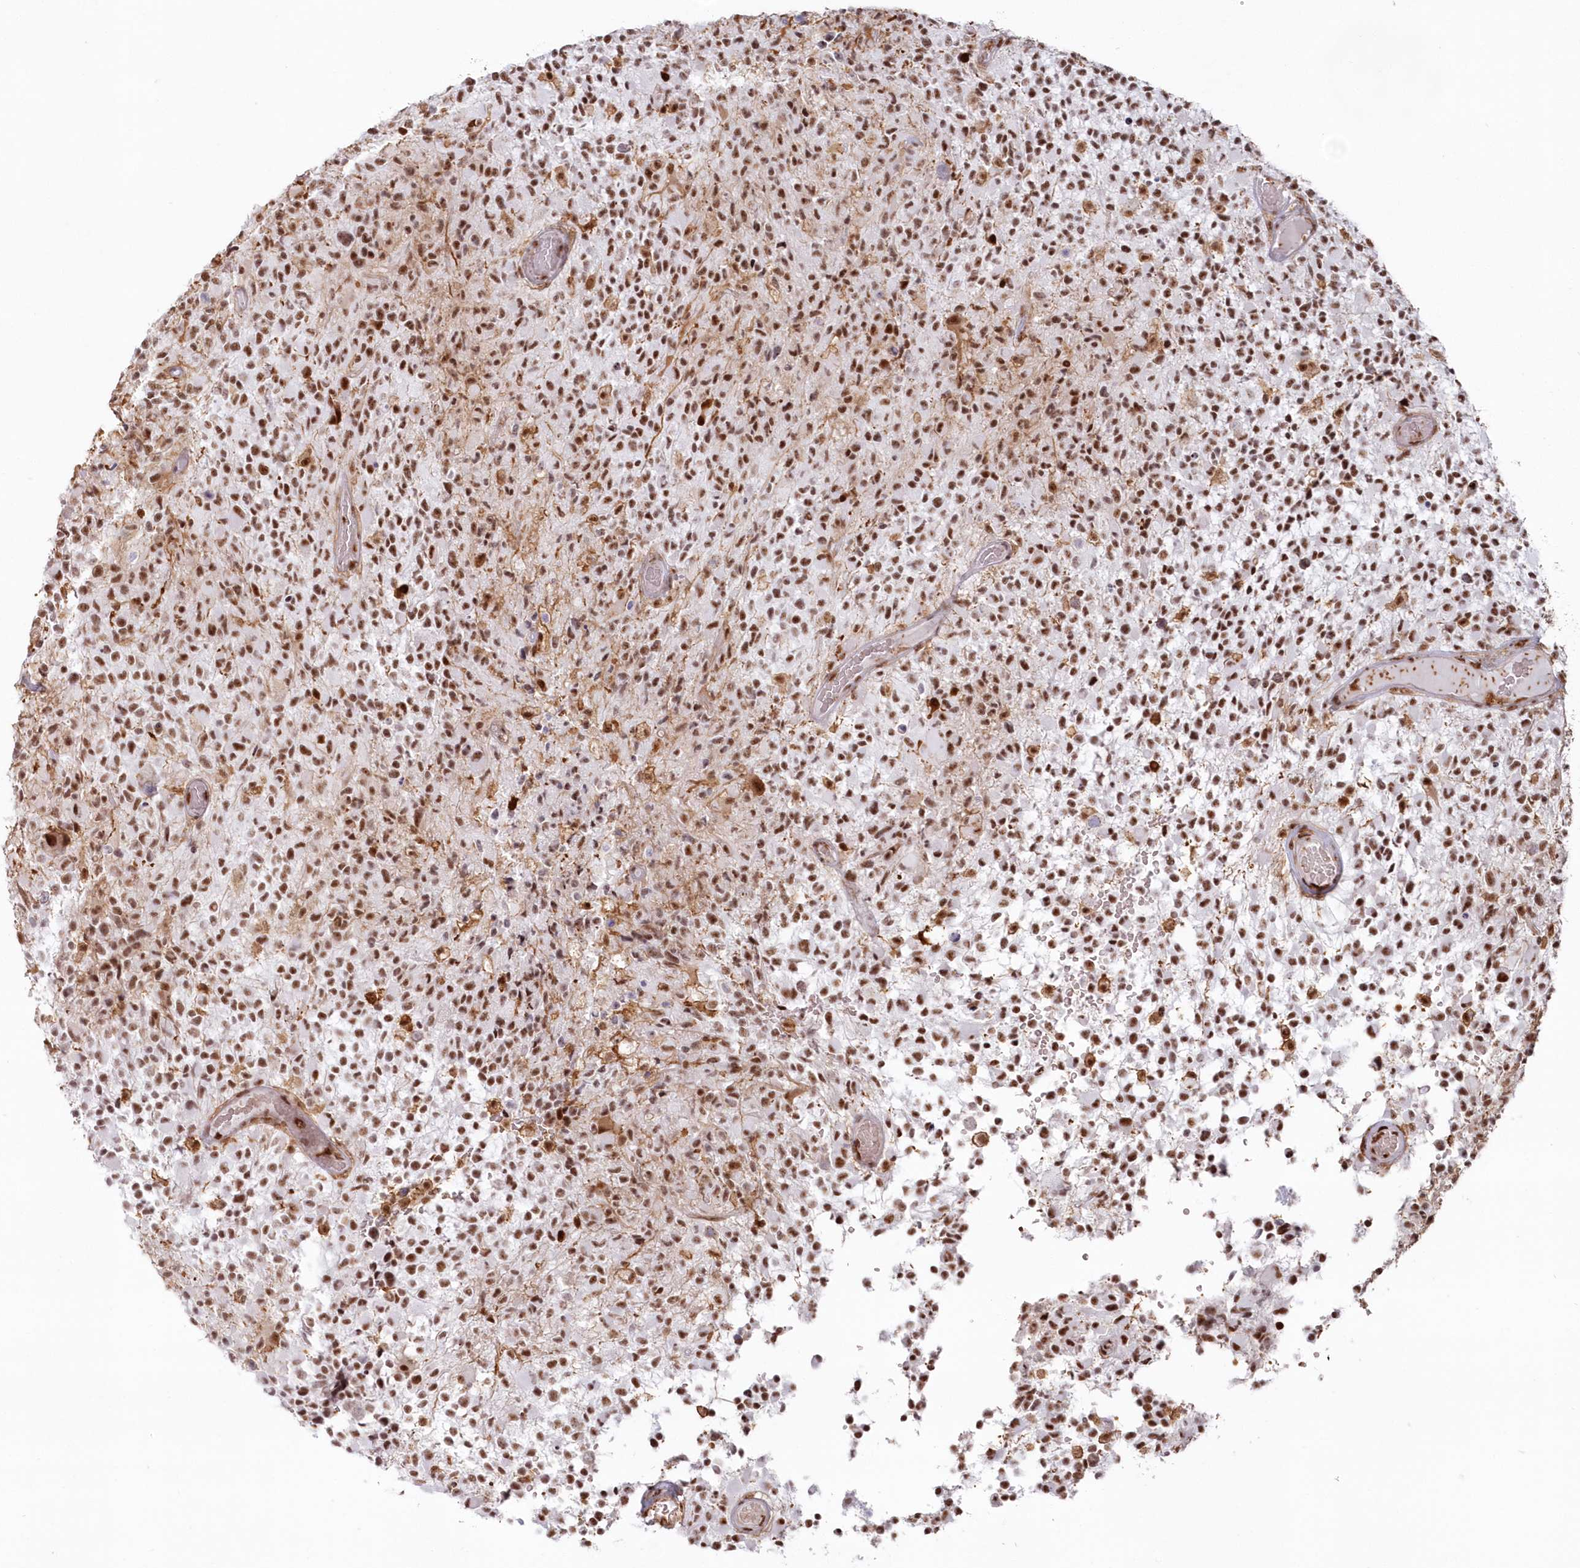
{"staining": {"intensity": "moderate", "quantity": "25%-75%", "location": "nuclear"}, "tissue": "glioma", "cell_type": "Tumor cells", "image_type": "cancer", "snomed": [{"axis": "morphology", "description": "Glioma, malignant, High grade"}, {"axis": "morphology", "description": "Glioblastoma, NOS"}, {"axis": "topography", "description": "Brain"}], "caption": "Approximately 25%-75% of tumor cells in human glioma display moderate nuclear protein staining as visualized by brown immunohistochemical staining.", "gene": "DDX46", "patient": {"sex": "male", "age": 60}}